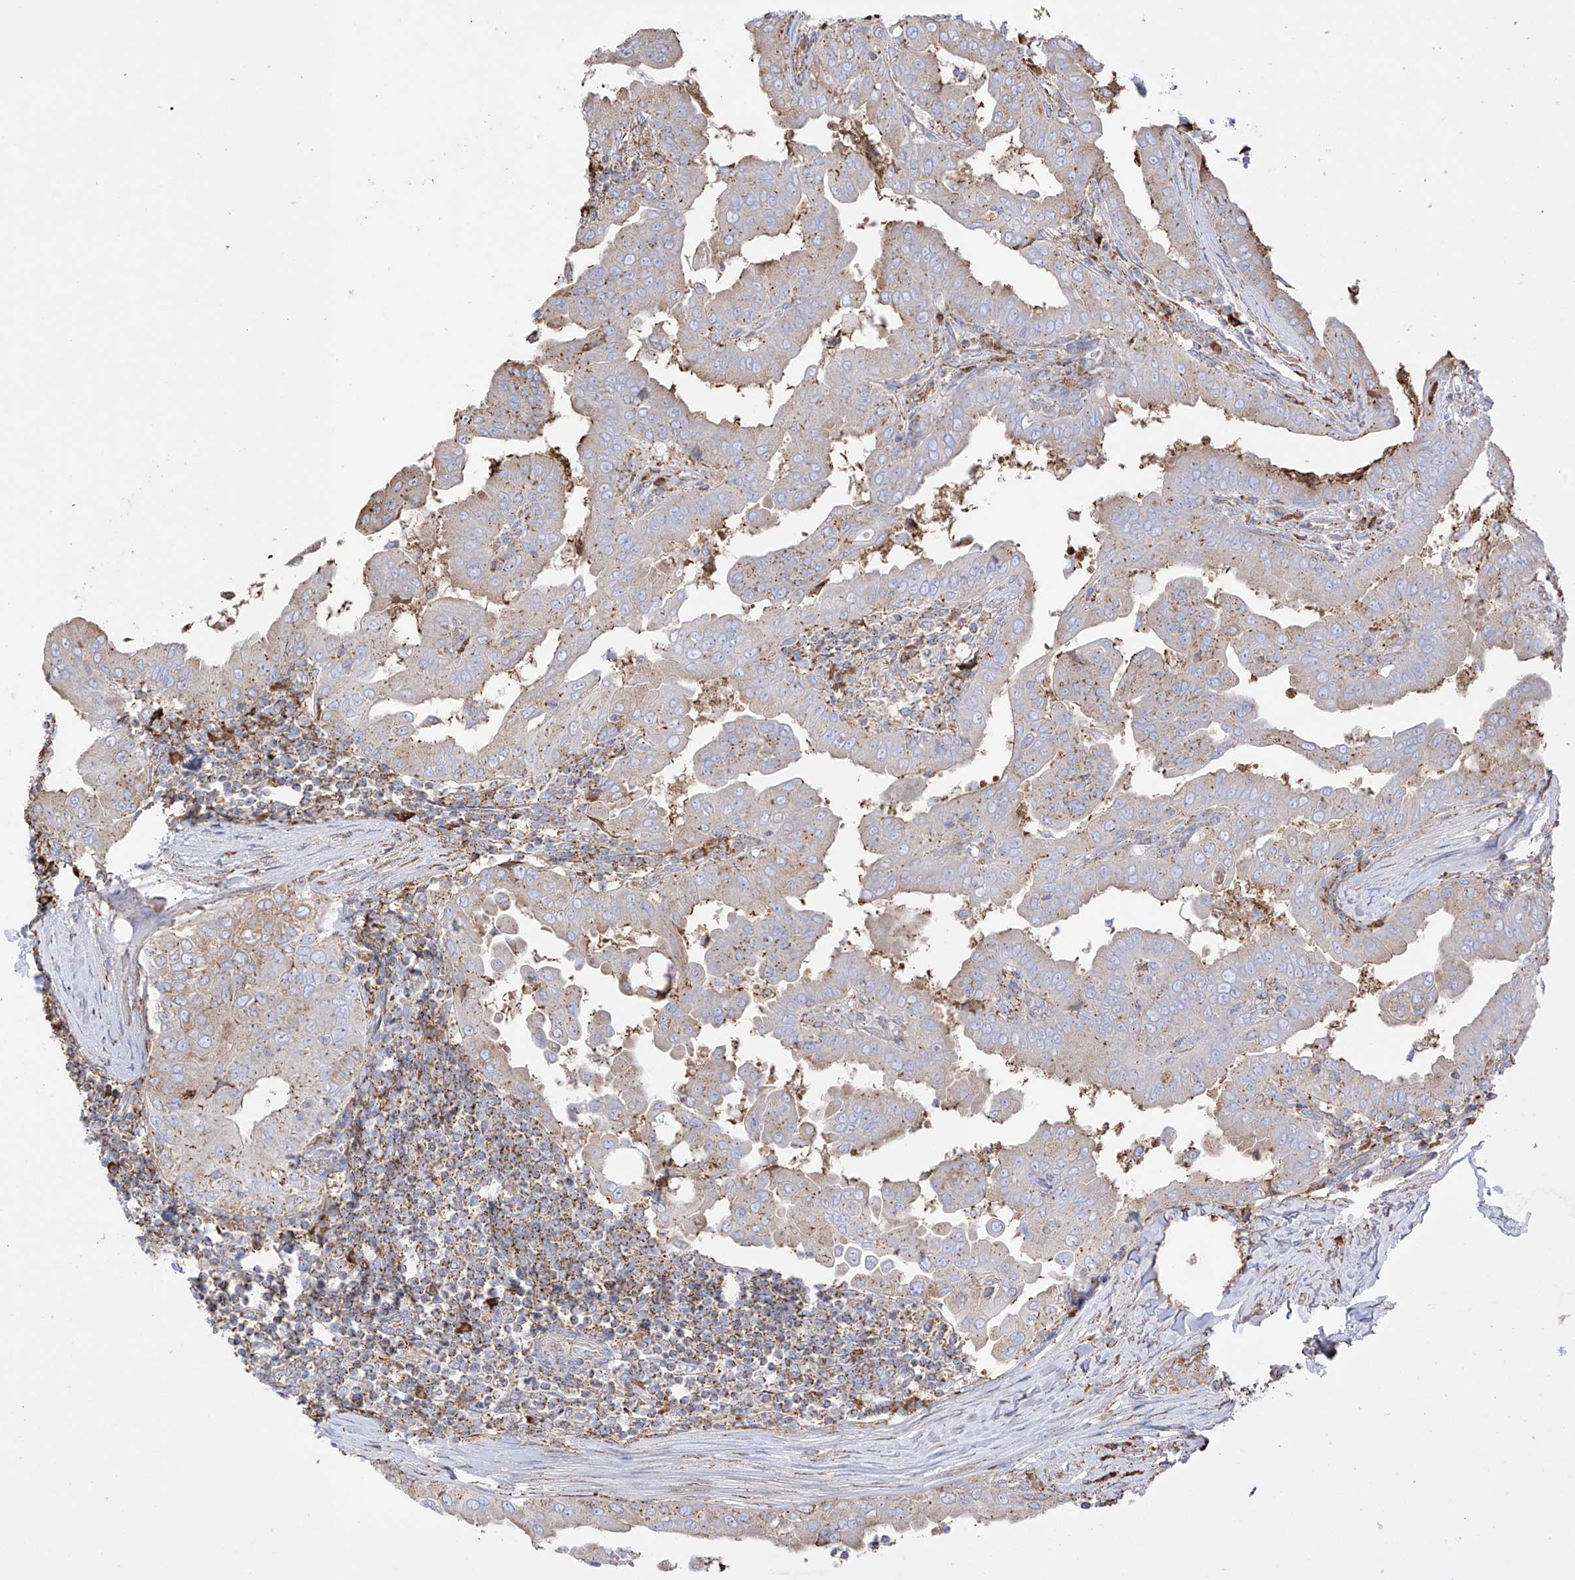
{"staining": {"intensity": "moderate", "quantity": "<25%", "location": "cytoplasmic/membranous"}, "tissue": "thyroid cancer", "cell_type": "Tumor cells", "image_type": "cancer", "snomed": [{"axis": "morphology", "description": "Papillary adenocarcinoma, NOS"}, {"axis": "topography", "description": "Thyroid gland"}], "caption": "Moderate cytoplasmic/membranous expression is seen in approximately <25% of tumor cells in thyroid papillary adenocarcinoma. (brown staining indicates protein expression, while blue staining denotes nuclei).", "gene": "XKR3", "patient": {"sex": "male", "age": 33}}